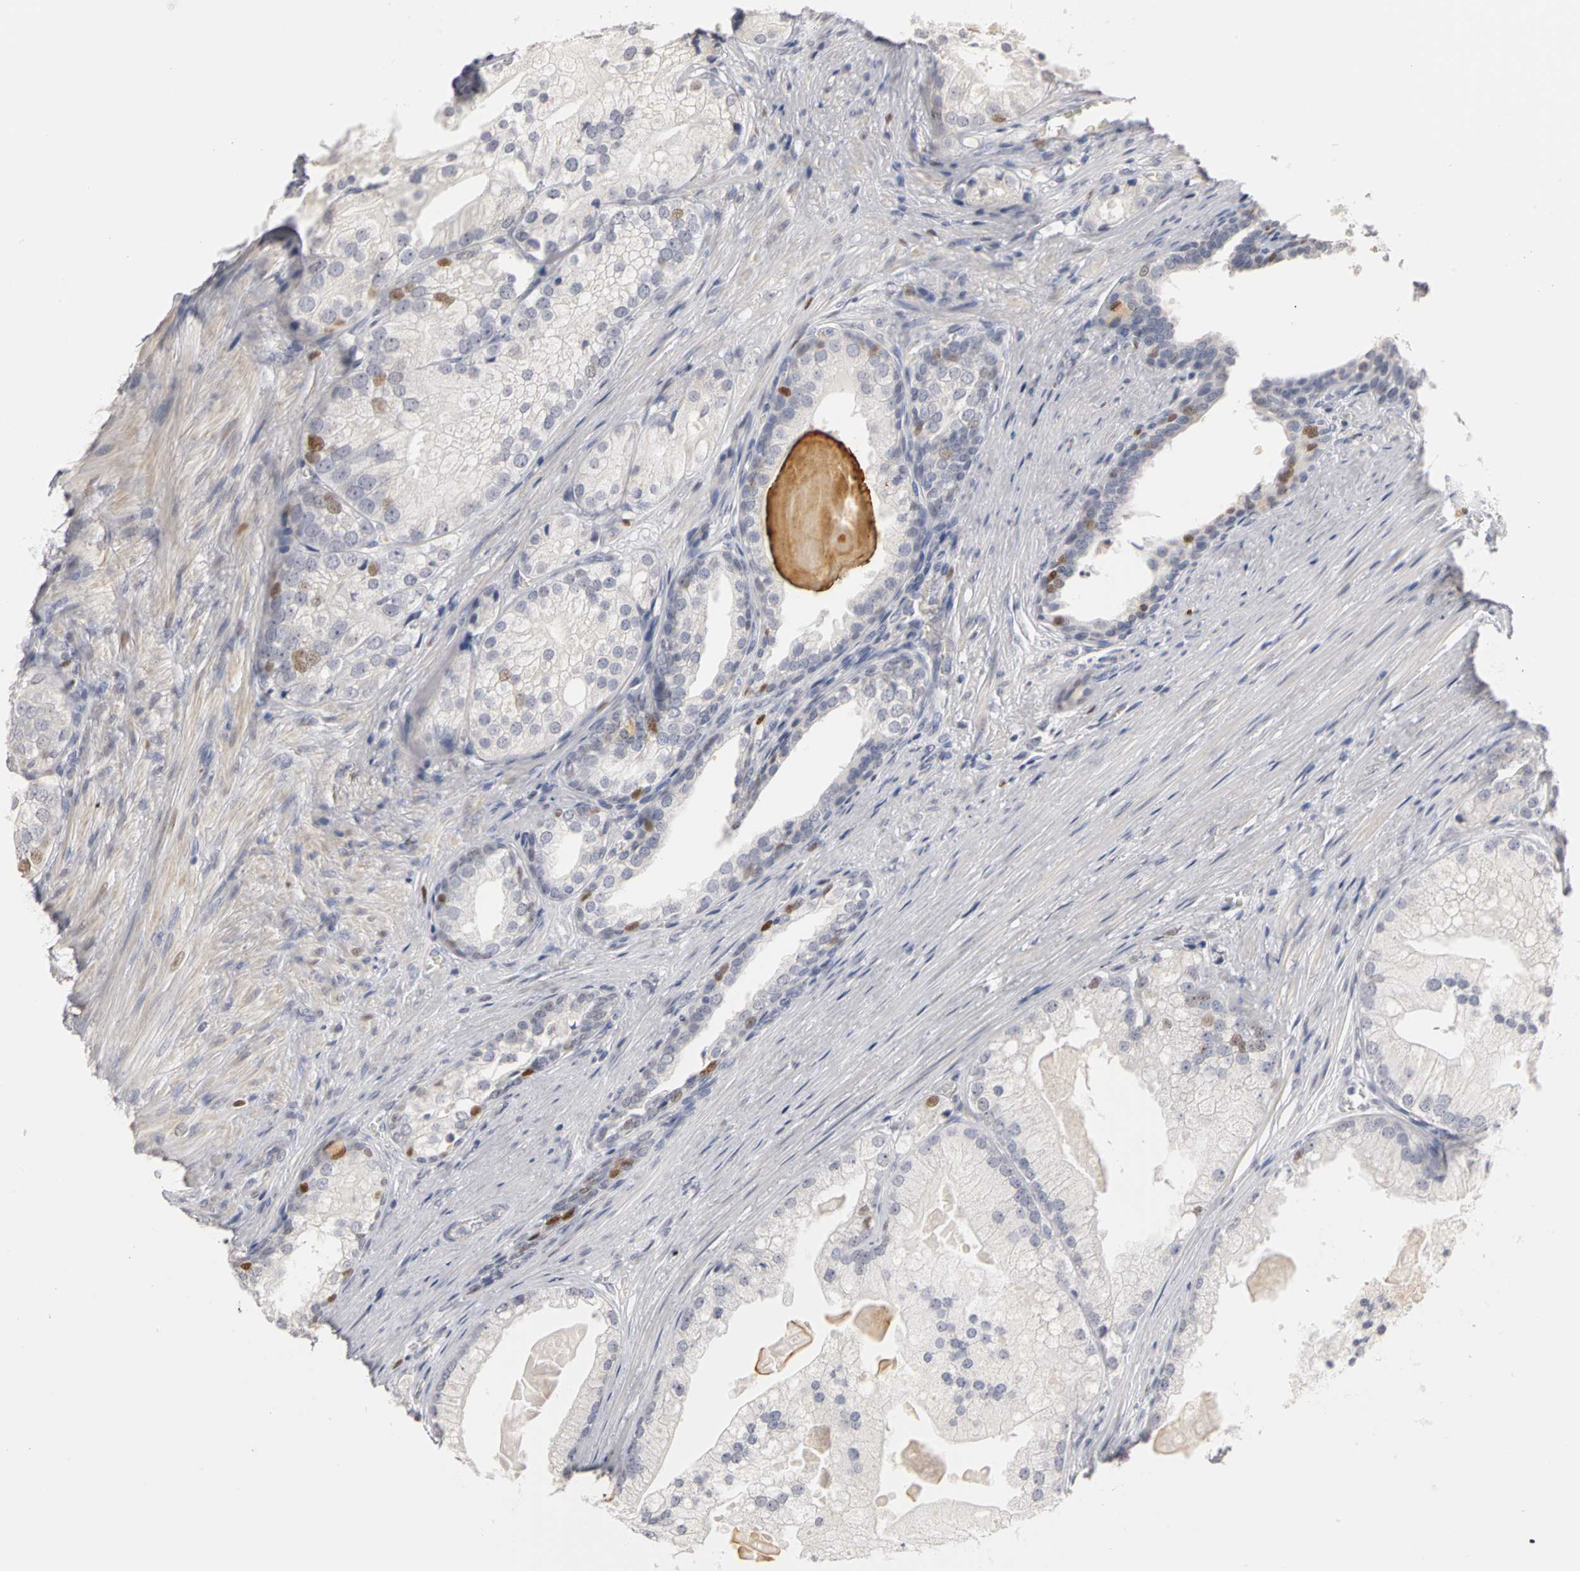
{"staining": {"intensity": "moderate", "quantity": "<25%", "location": "nuclear"}, "tissue": "prostate cancer", "cell_type": "Tumor cells", "image_type": "cancer", "snomed": [{"axis": "morphology", "description": "Adenocarcinoma, Low grade"}, {"axis": "topography", "description": "Prostate"}], "caption": "A brown stain shows moderate nuclear expression of a protein in prostate adenocarcinoma (low-grade) tumor cells.", "gene": "MCM6", "patient": {"sex": "male", "age": 69}}